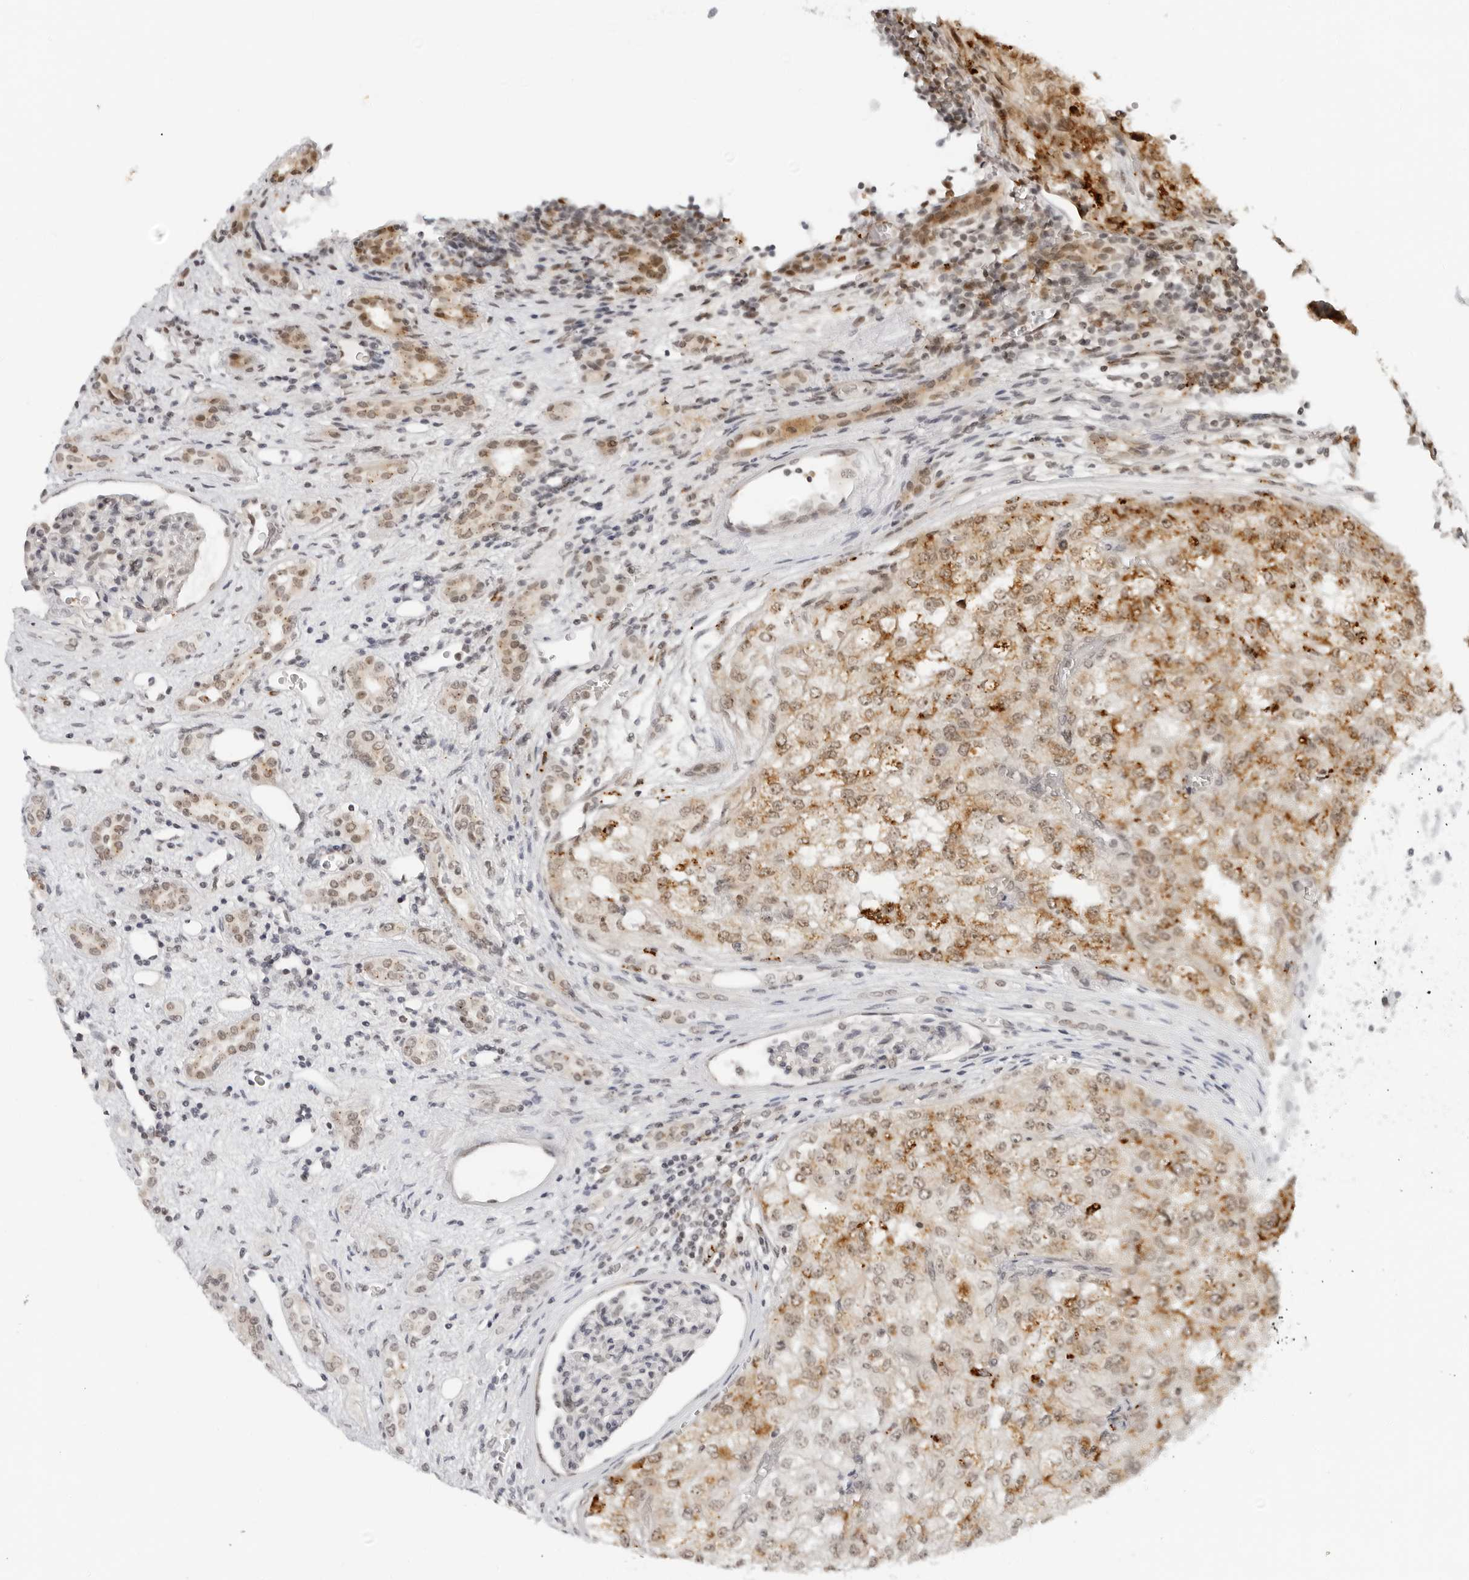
{"staining": {"intensity": "moderate", "quantity": ">75%", "location": "cytoplasmic/membranous,nuclear"}, "tissue": "renal cancer", "cell_type": "Tumor cells", "image_type": "cancer", "snomed": [{"axis": "morphology", "description": "Adenocarcinoma, NOS"}, {"axis": "topography", "description": "Kidney"}], "caption": "This is a micrograph of immunohistochemistry (IHC) staining of renal cancer, which shows moderate expression in the cytoplasmic/membranous and nuclear of tumor cells.", "gene": "TOX4", "patient": {"sex": "female", "age": 54}}